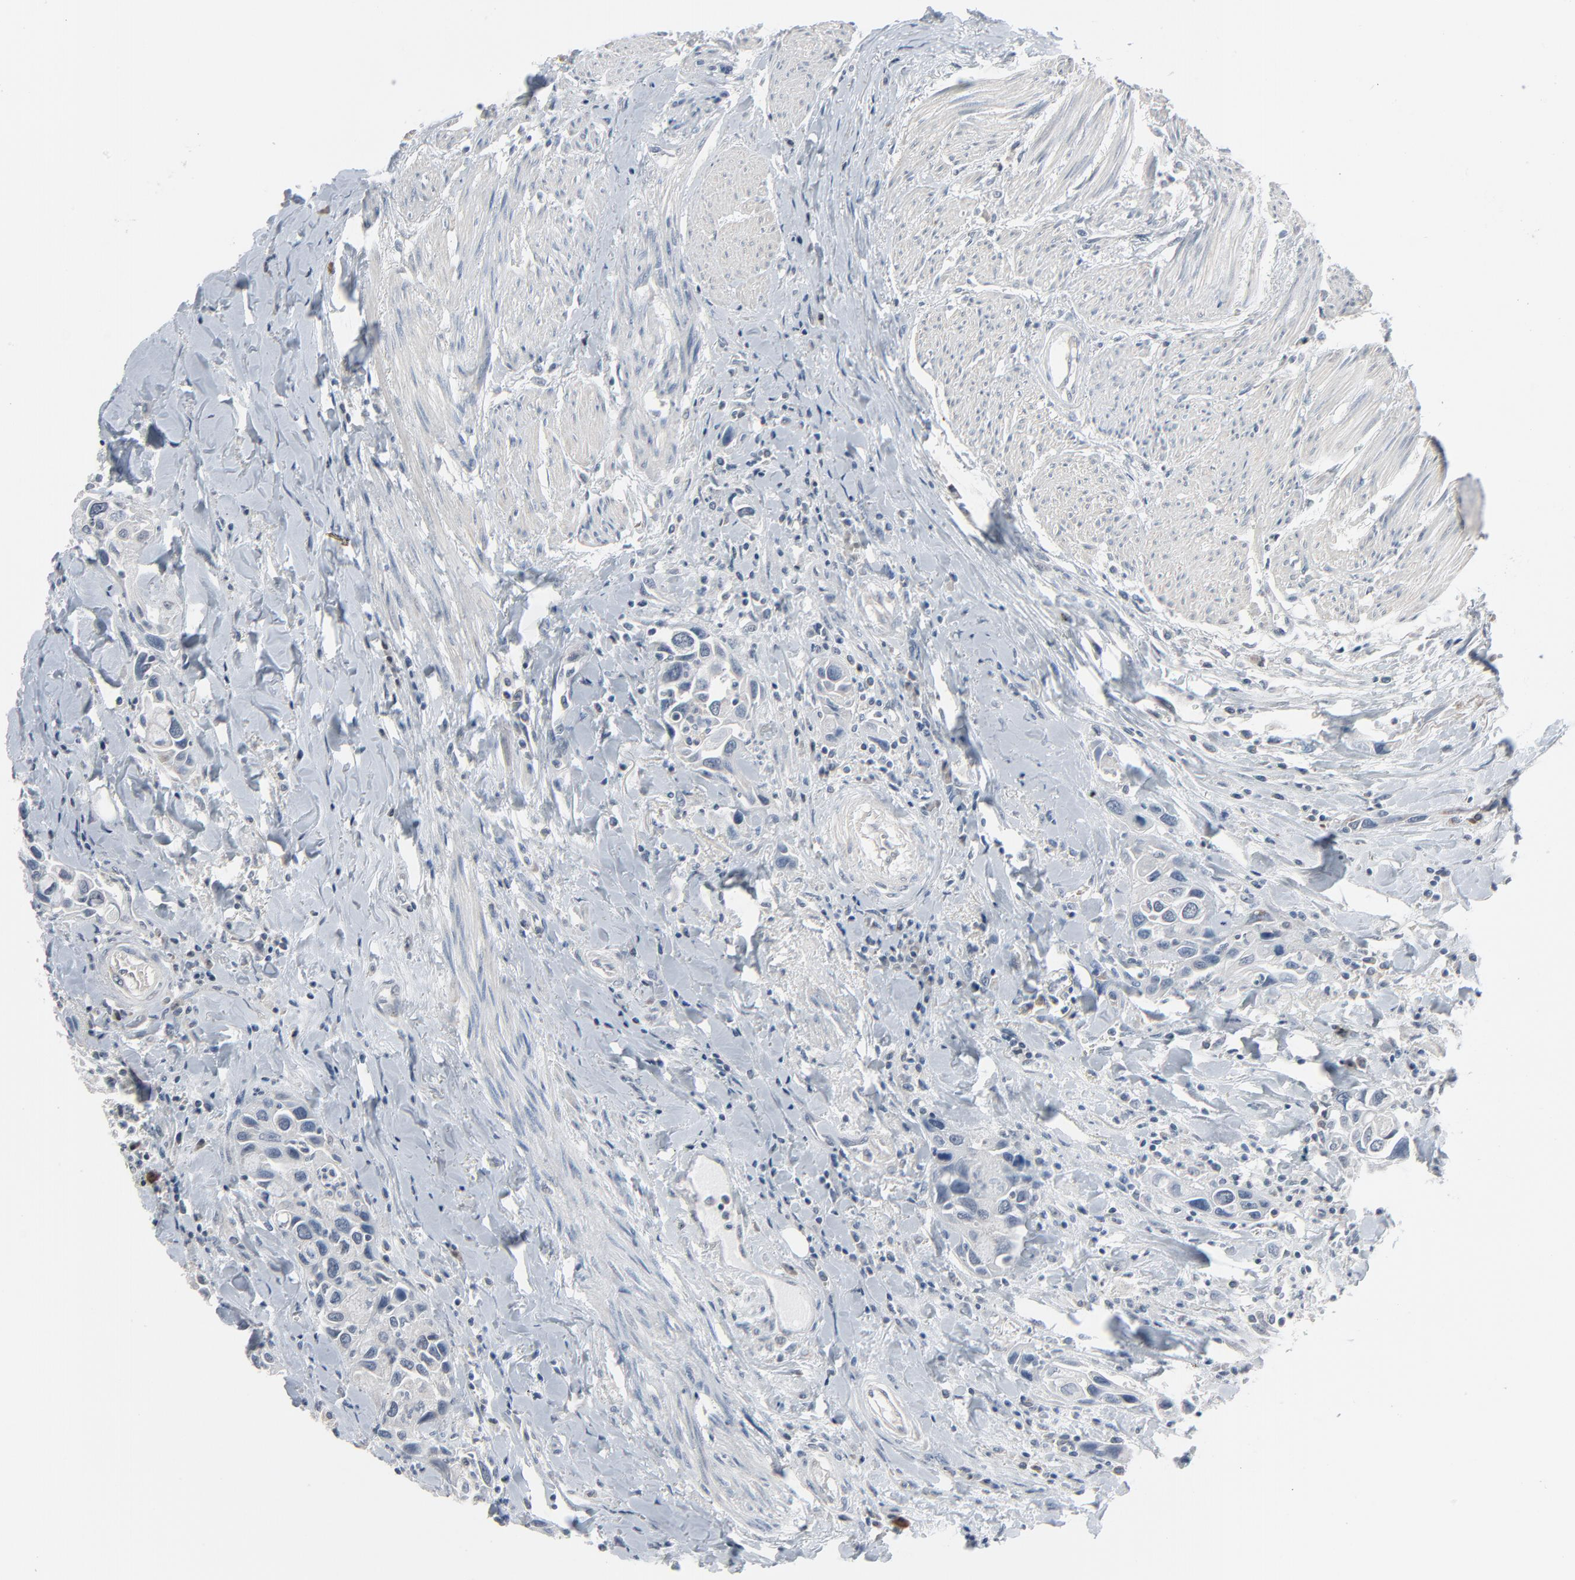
{"staining": {"intensity": "negative", "quantity": "none", "location": "none"}, "tissue": "urothelial cancer", "cell_type": "Tumor cells", "image_type": "cancer", "snomed": [{"axis": "morphology", "description": "Urothelial carcinoma, High grade"}, {"axis": "topography", "description": "Urinary bladder"}], "caption": "Immunohistochemistry of human high-grade urothelial carcinoma demonstrates no positivity in tumor cells.", "gene": "SAGE1", "patient": {"sex": "male", "age": 66}}